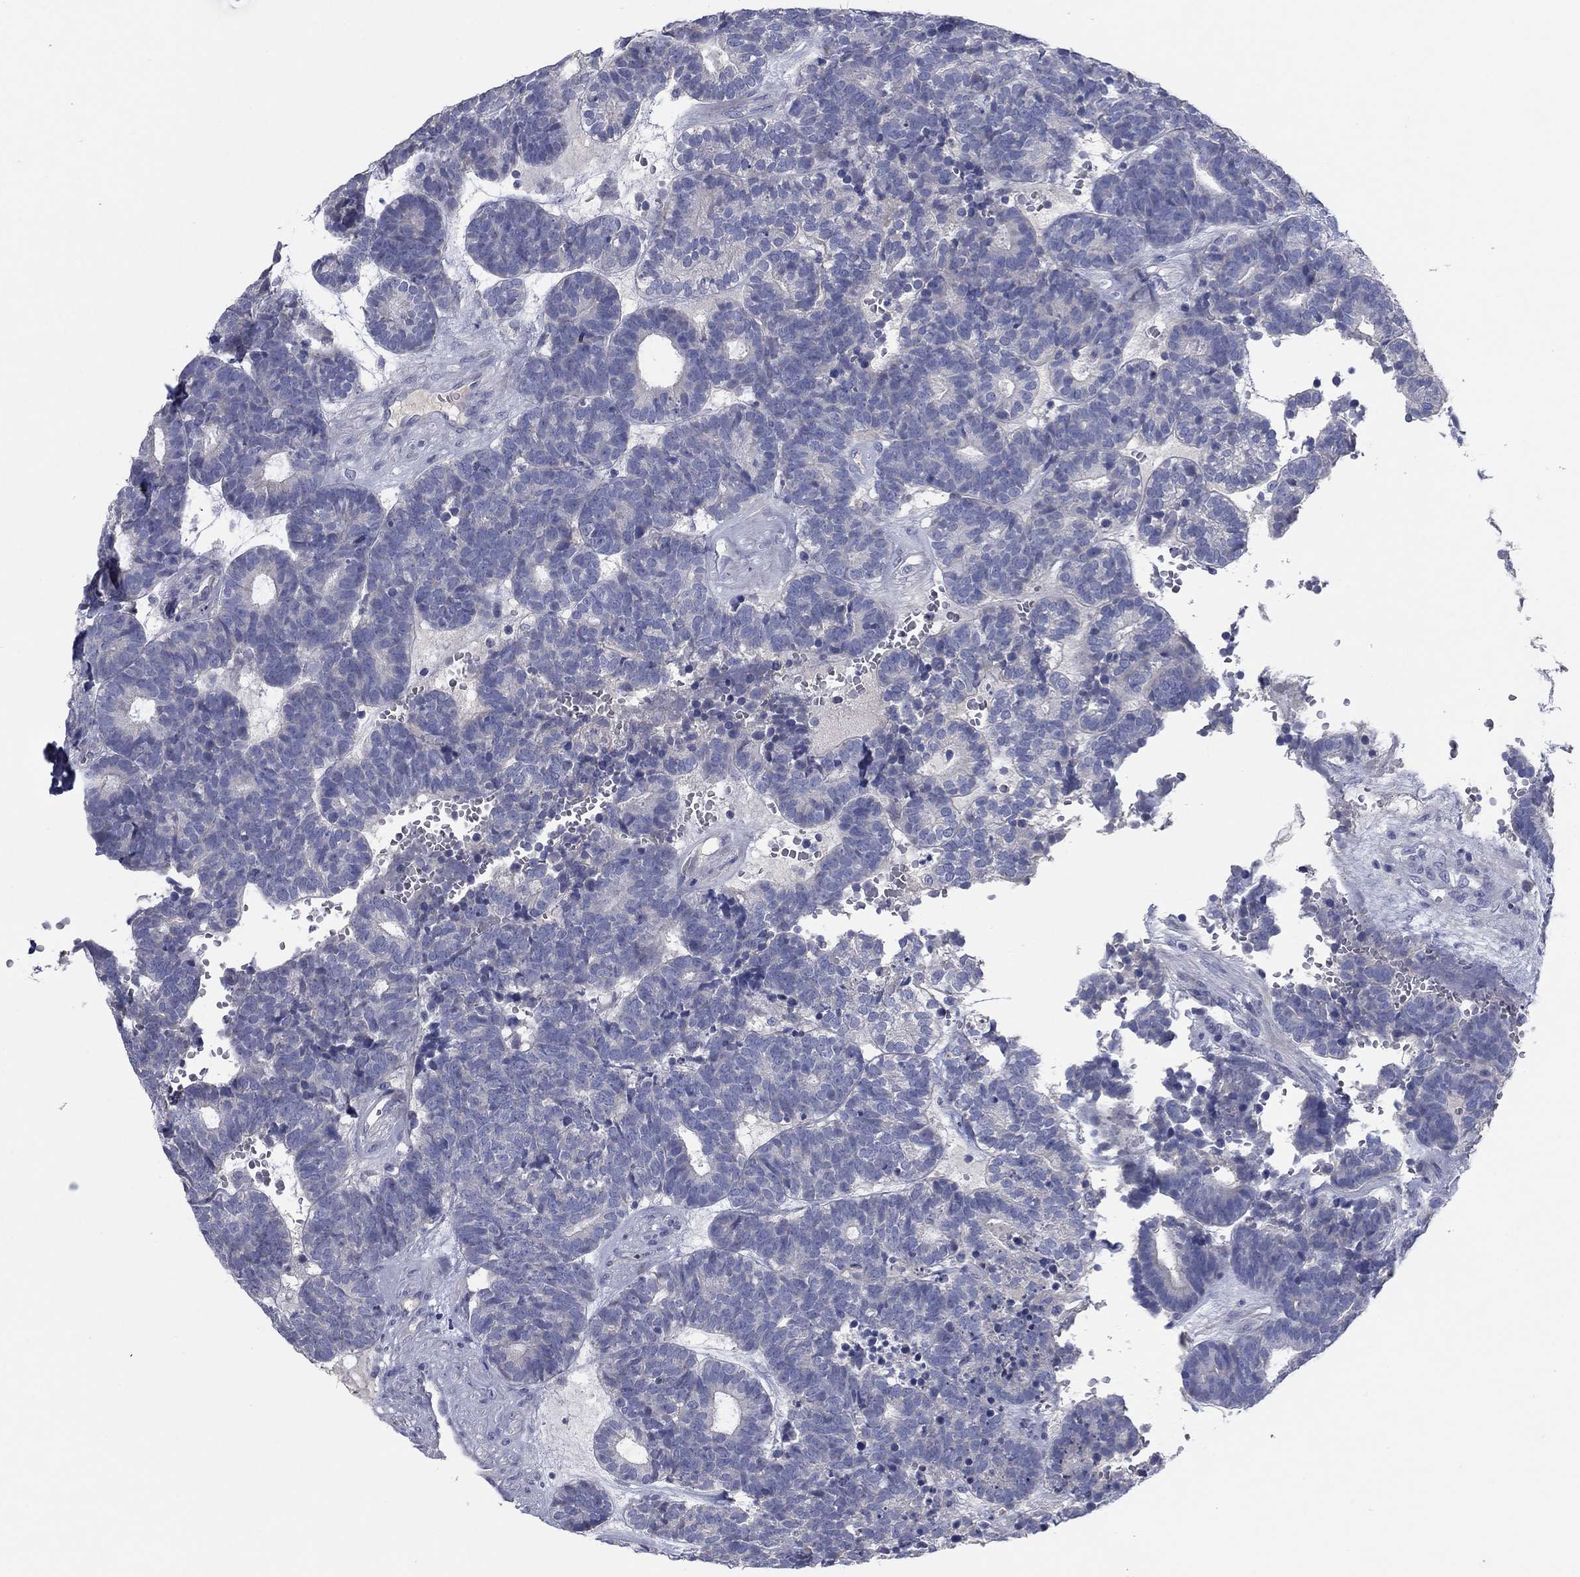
{"staining": {"intensity": "negative", "quantity": "none", "location": "none"}, "tissue": "head and neck cancer", "cell_type": "Tumor cells", "image_type": "cancer", "snomed": [{"axis": "morphology", "description": "Adenocarcinoma, NOS"}, {"axis": "topography", "description": "Head-Neck"}], "caption": "Head and neck cancer (adenocarcinoma) stained for a protein using immunohistochemistry (IHC) reveals no staining tumor cells.", "gene": "TMEM249", "patient": {"sex": "female", "age": 81}}